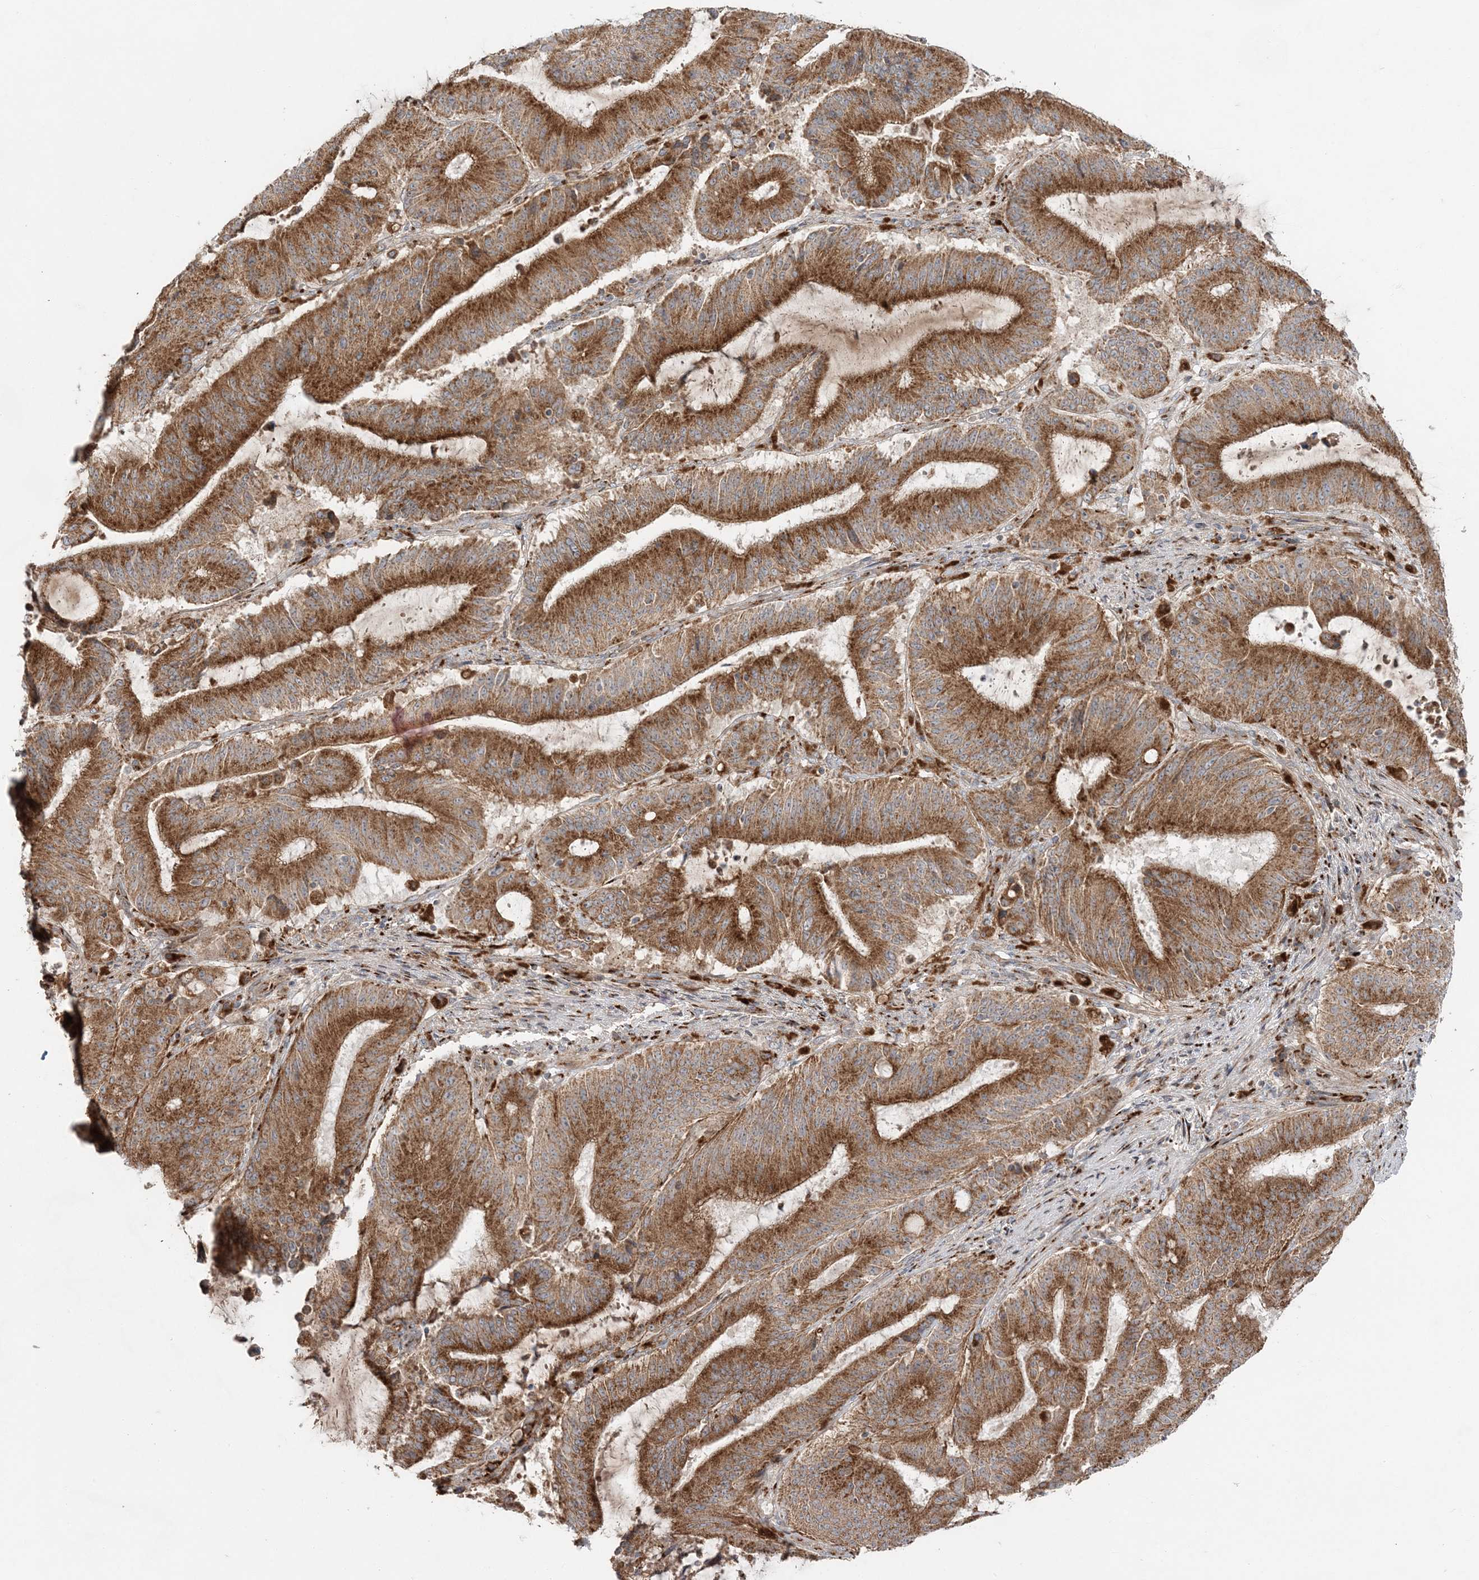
{"staining": {"intensity": "strong", "quantity": ">75%", "location": "cytoplasmic/membranous"}, "tissue": "liver cancer", "cell_type": "Tumor cells", "image_type": "cancer", "snomed": [{"axis": "morphology", "description": "Normal tissue, NOS"}, {"axis": "morphology", "description": "Cholangiocarcinoma"}, {"axis": "topography", "description": "Liver"}, {"axis": "topography", "description": "Peripheral nerve tissue"}], "caption": "Tumor cells display strong cytoplasmic/membranous positivity in about >75% of cells in liver cholangiocarcinoma.", "gene": "ABCC3", "patient": {"sex": "female", "age": 73}}